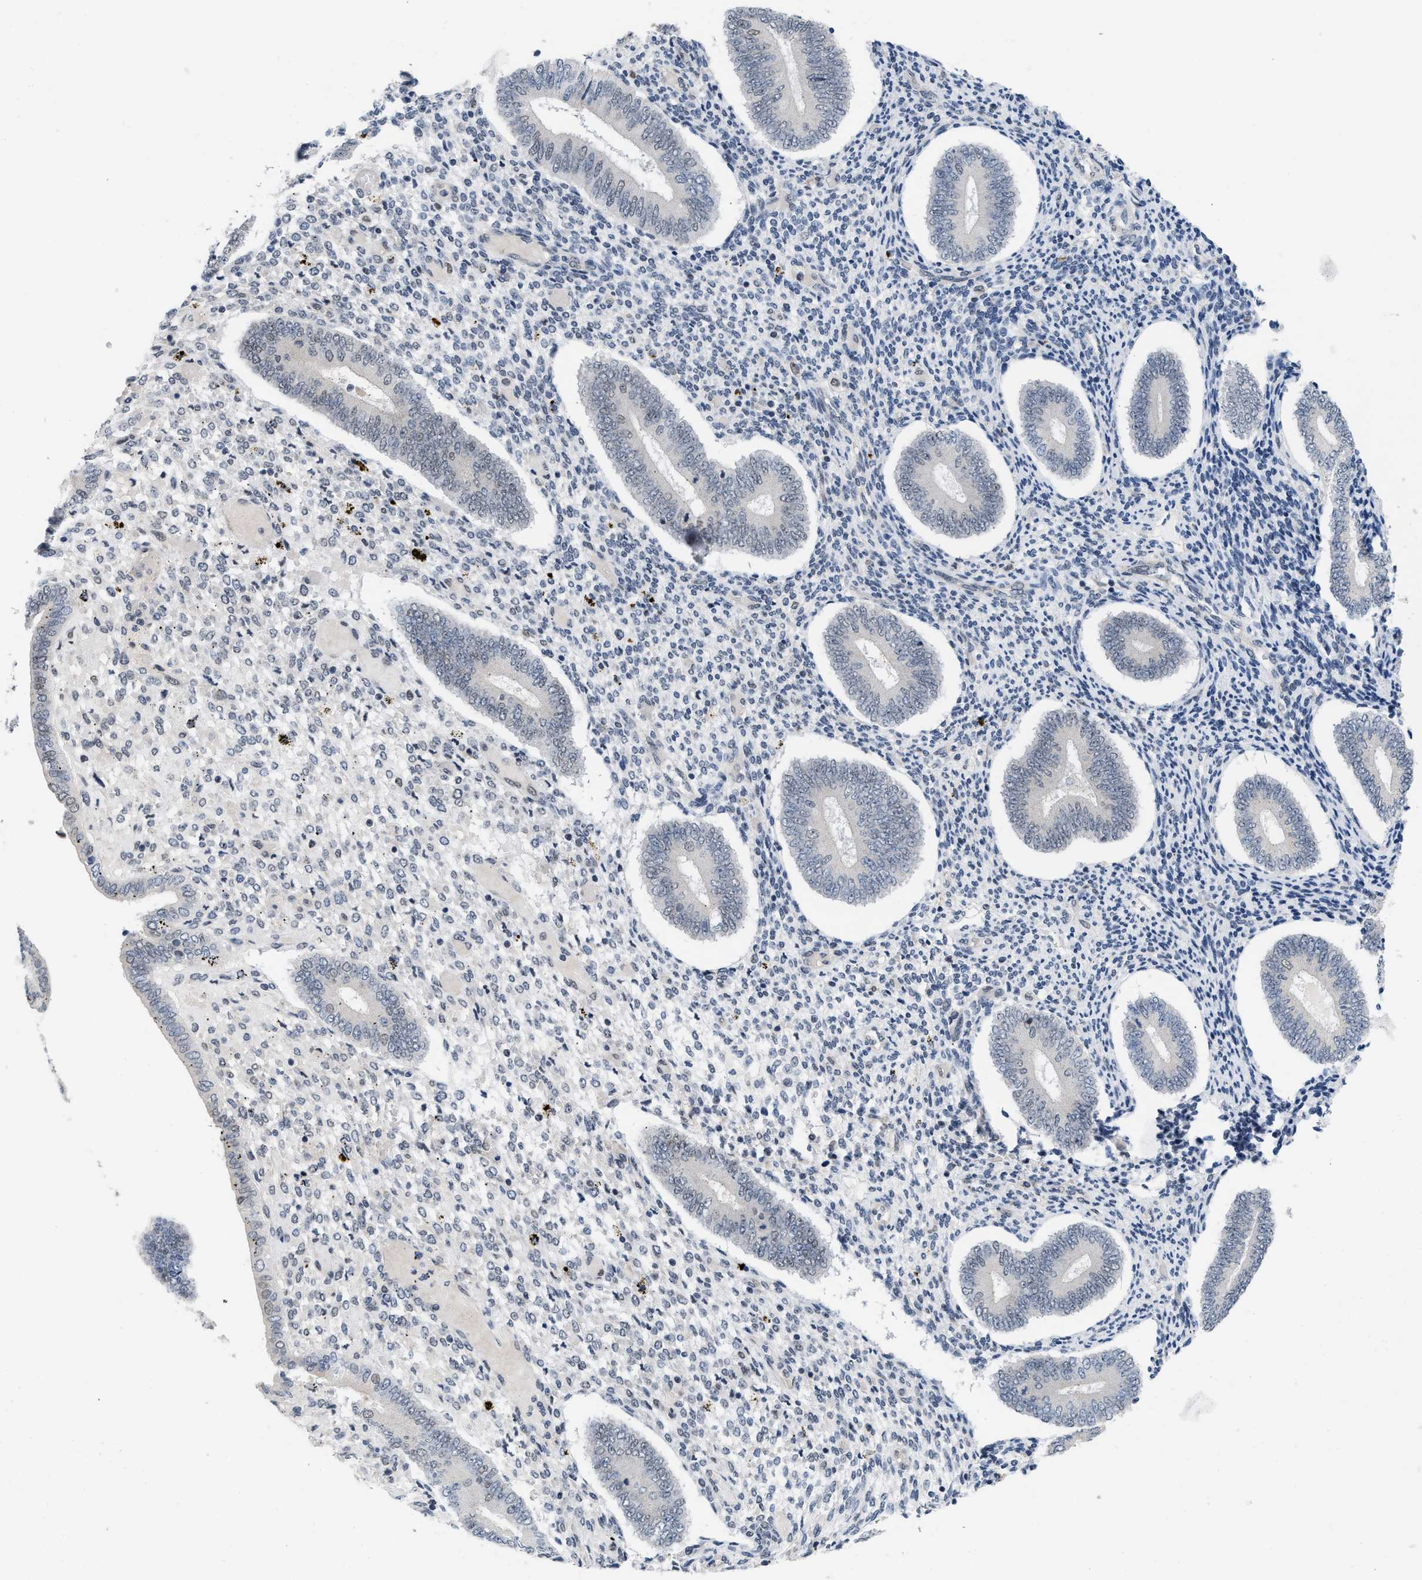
{"staining": {"intensity": "negative", "quantity": "none", "location": "none"}, "tissue": "endometrium", "cell_type": "Cells in endometrial stroma", "image_type": "normal", "snomed": [{"axis": "morphology", "description": "Normal tissue, NOS"}, {"axis": "topography", "description": "Endometrium"}], "caption": "This is a photomicrograph of immunohistochemistry (IHC) staining of normal endometrium, which shows no positivity in cells in endometrial stroma. (Immunohistochemistry (ihc), brightfield microscopy, high magnification).", "gene": "TXNRD3", "patient": {"sex": "female", "age": 42}}